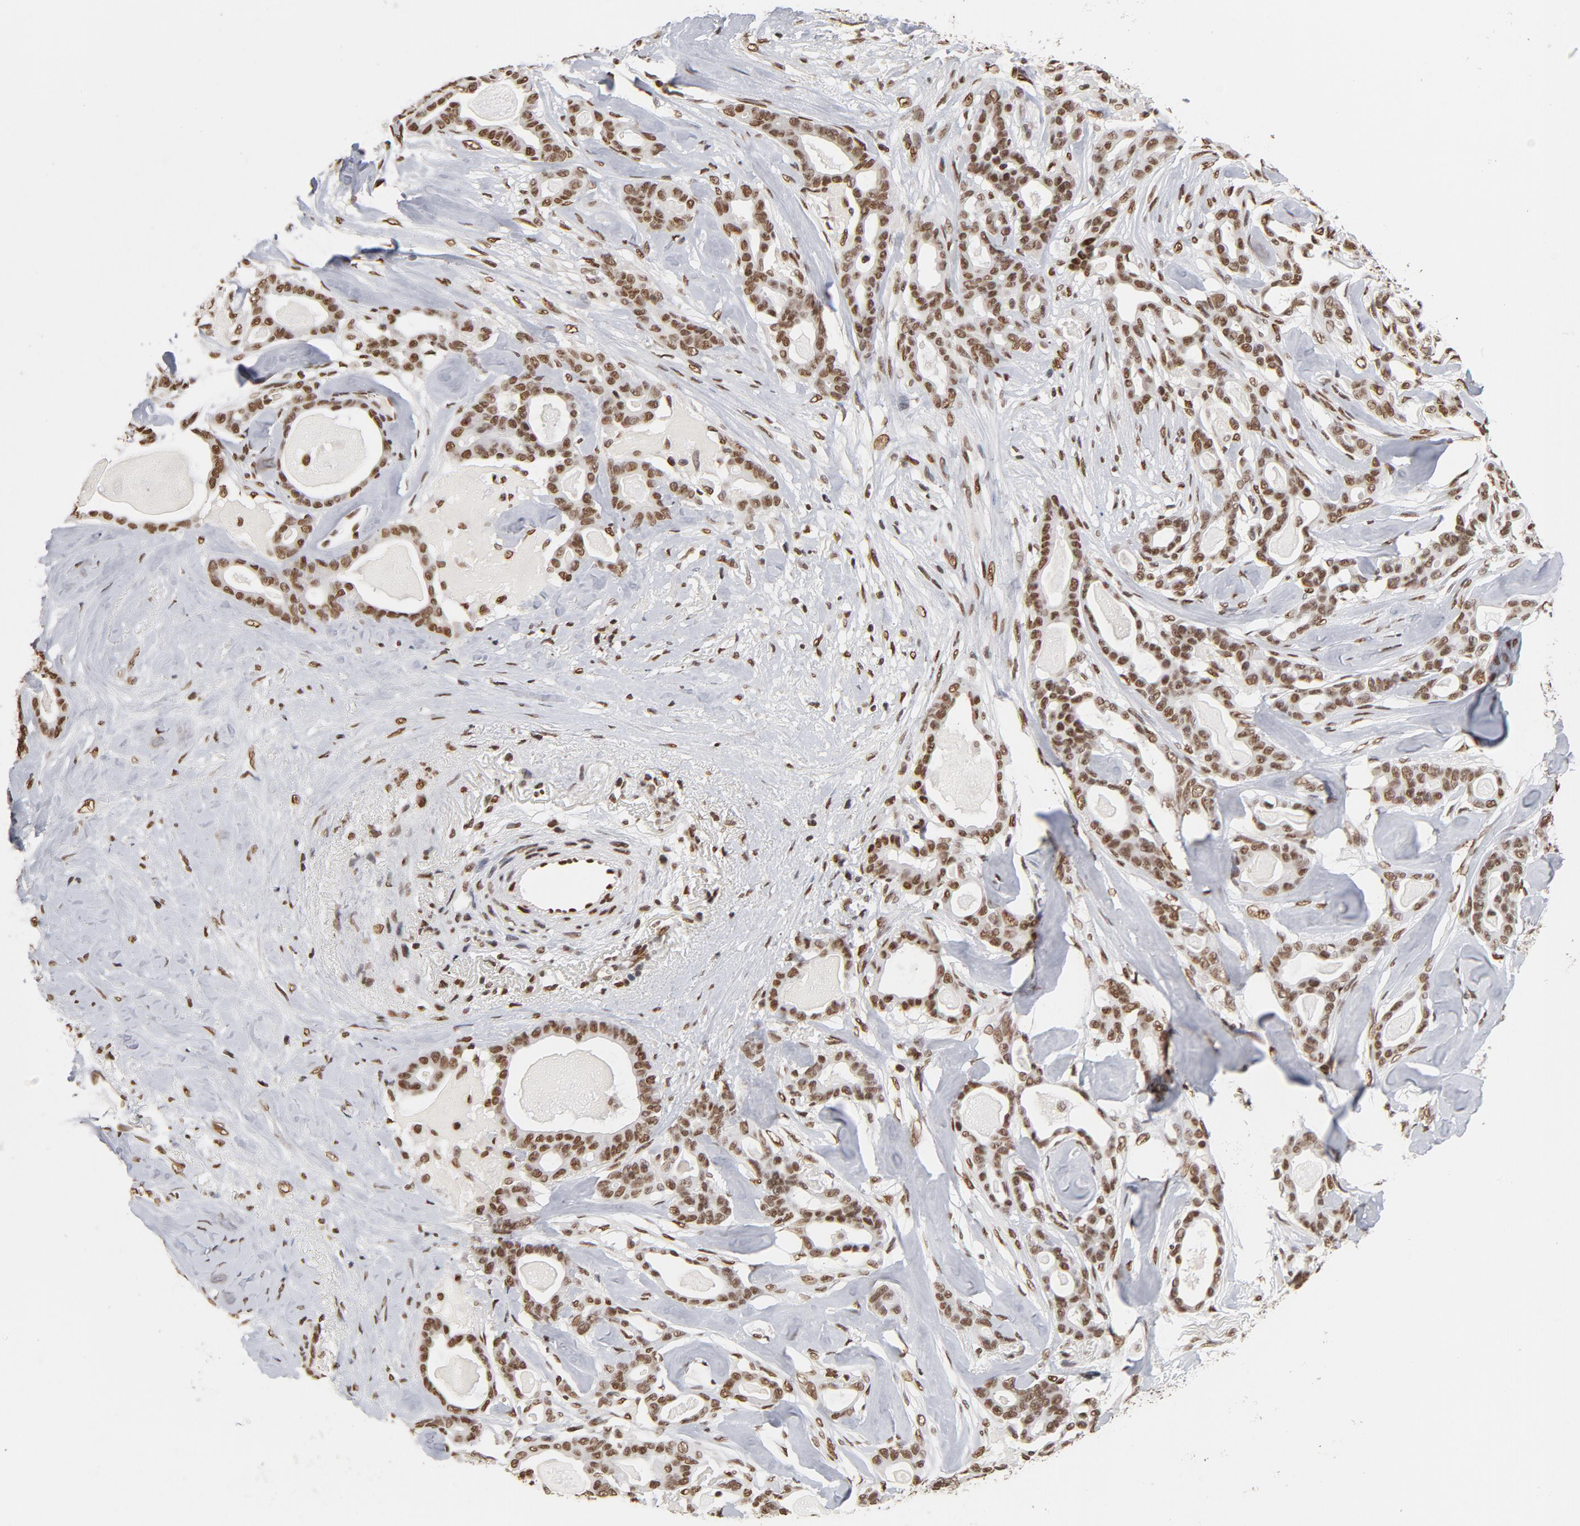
{"staining": {"intensity": "moderate", "quantity": ">75%", "location": "nuclear"}, "tissue": "pancreatic cancer", "cell_type": "Tumor cells", "image_type": "cancer", "snomed": [{"axis": "morphology", "description": "Adenocarcinoma, NOS"}, {"axis": "topography", "description": "Pancreas"}], "caption": "IHC histopathology image of neoplastic tissue: pancreatic cancer stained using IHC reveals medium levels of moderate protein expression localized specifically in the nuclear of tumor cells, appearing as a nuclear brown color.", "gene": "TP53BP1", "patient": {"sex": "male", "age": 63}}